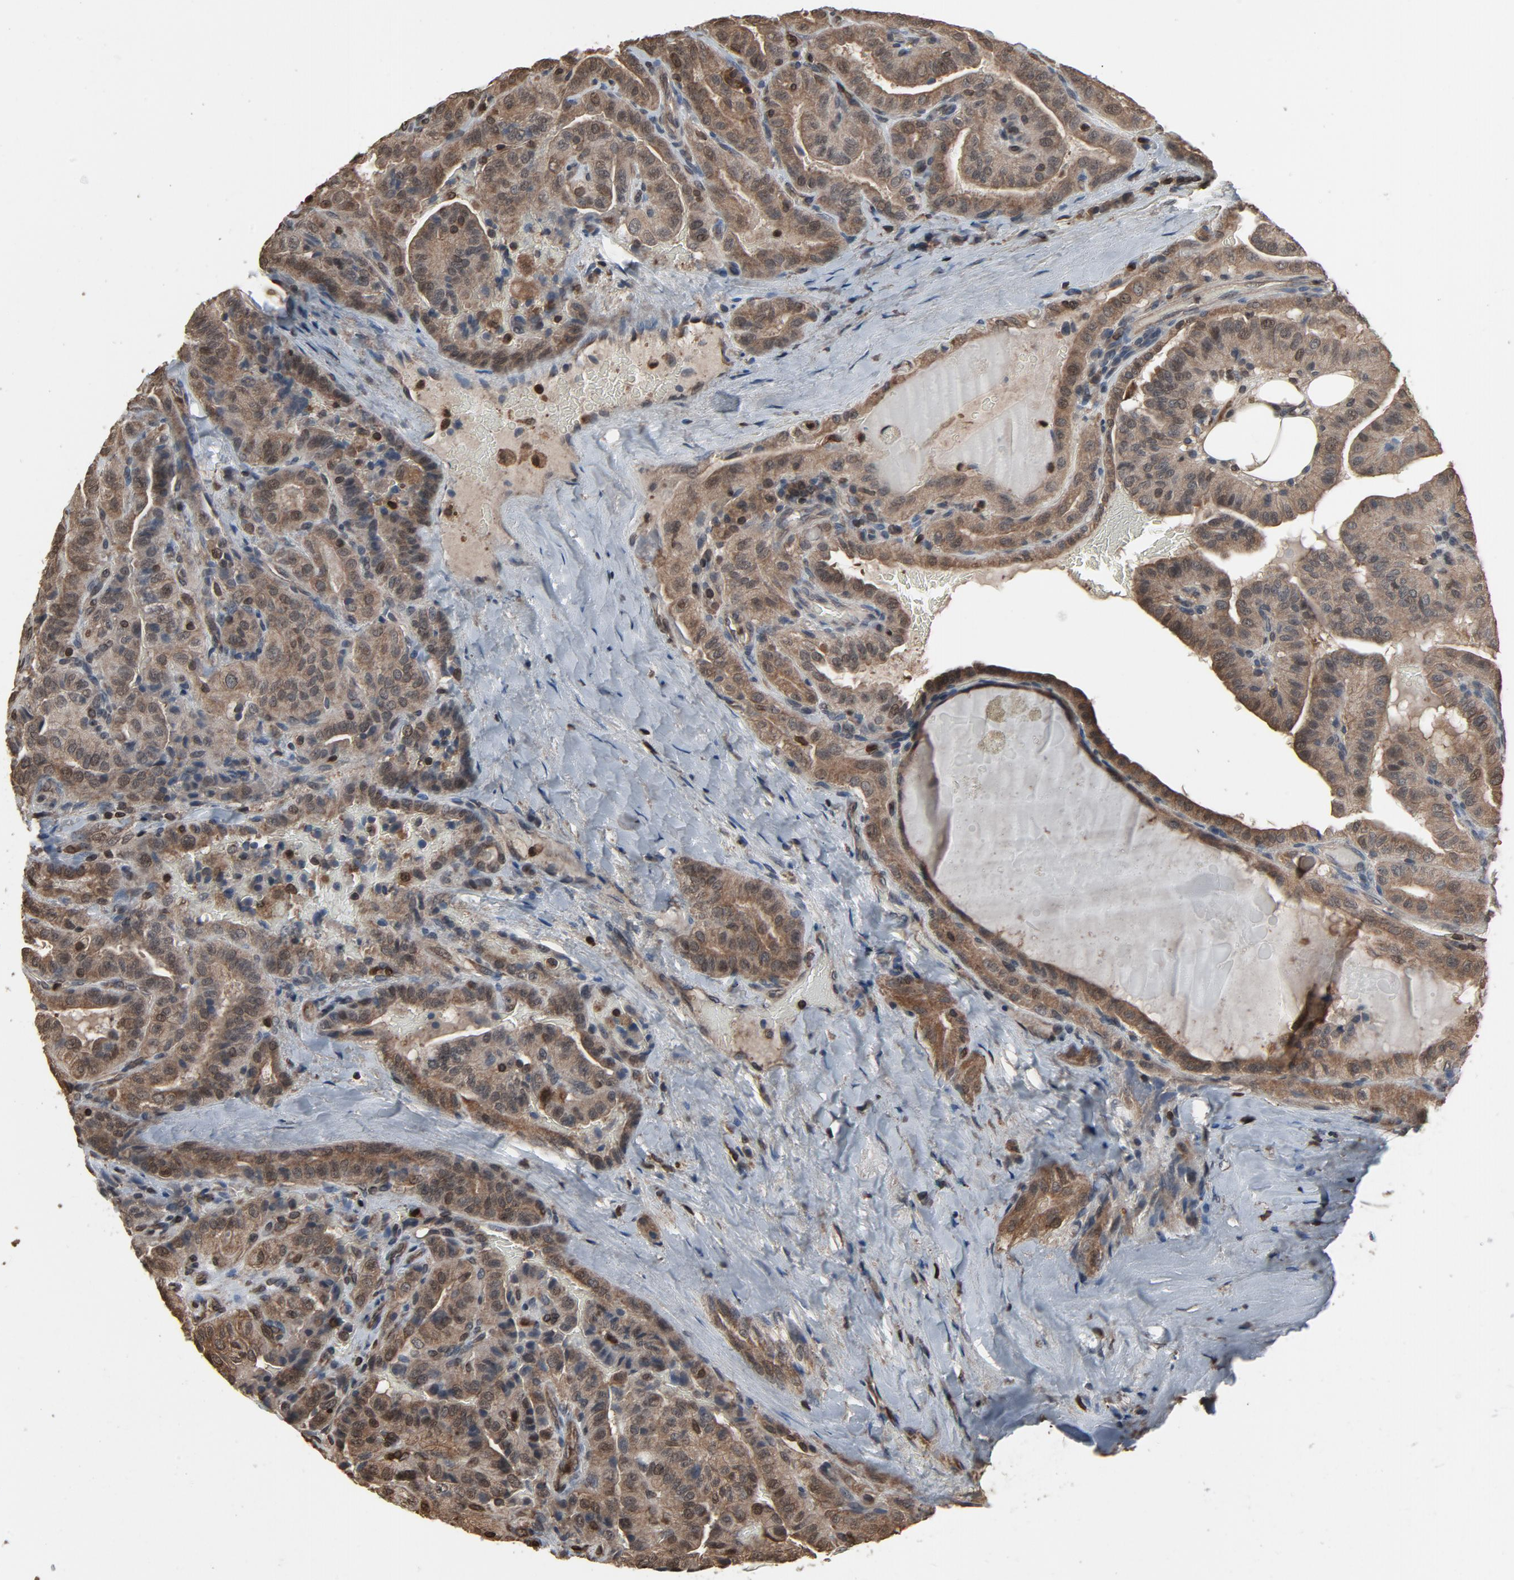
{"staining": {"intensity": "weak", "quantity": ">75%", "location": "cytoplasmic/membranous"}, "tissue": "thyroid cancer", "cell_type": "Tumor cells", "image_type": "cancer", "snomed": [{"axis": "morphology", "description": "Papillary adenocarcinoma, NOS"}, {"axis": "topography", "description": "Thyroid gland"}], "caption": "Thyroid cancer tissue displays weak cytoplasmic/membranous expression in about >75% of tumor cells", "gene": "UBE2D1", "patient": {"sex": "male", "age": 77}}